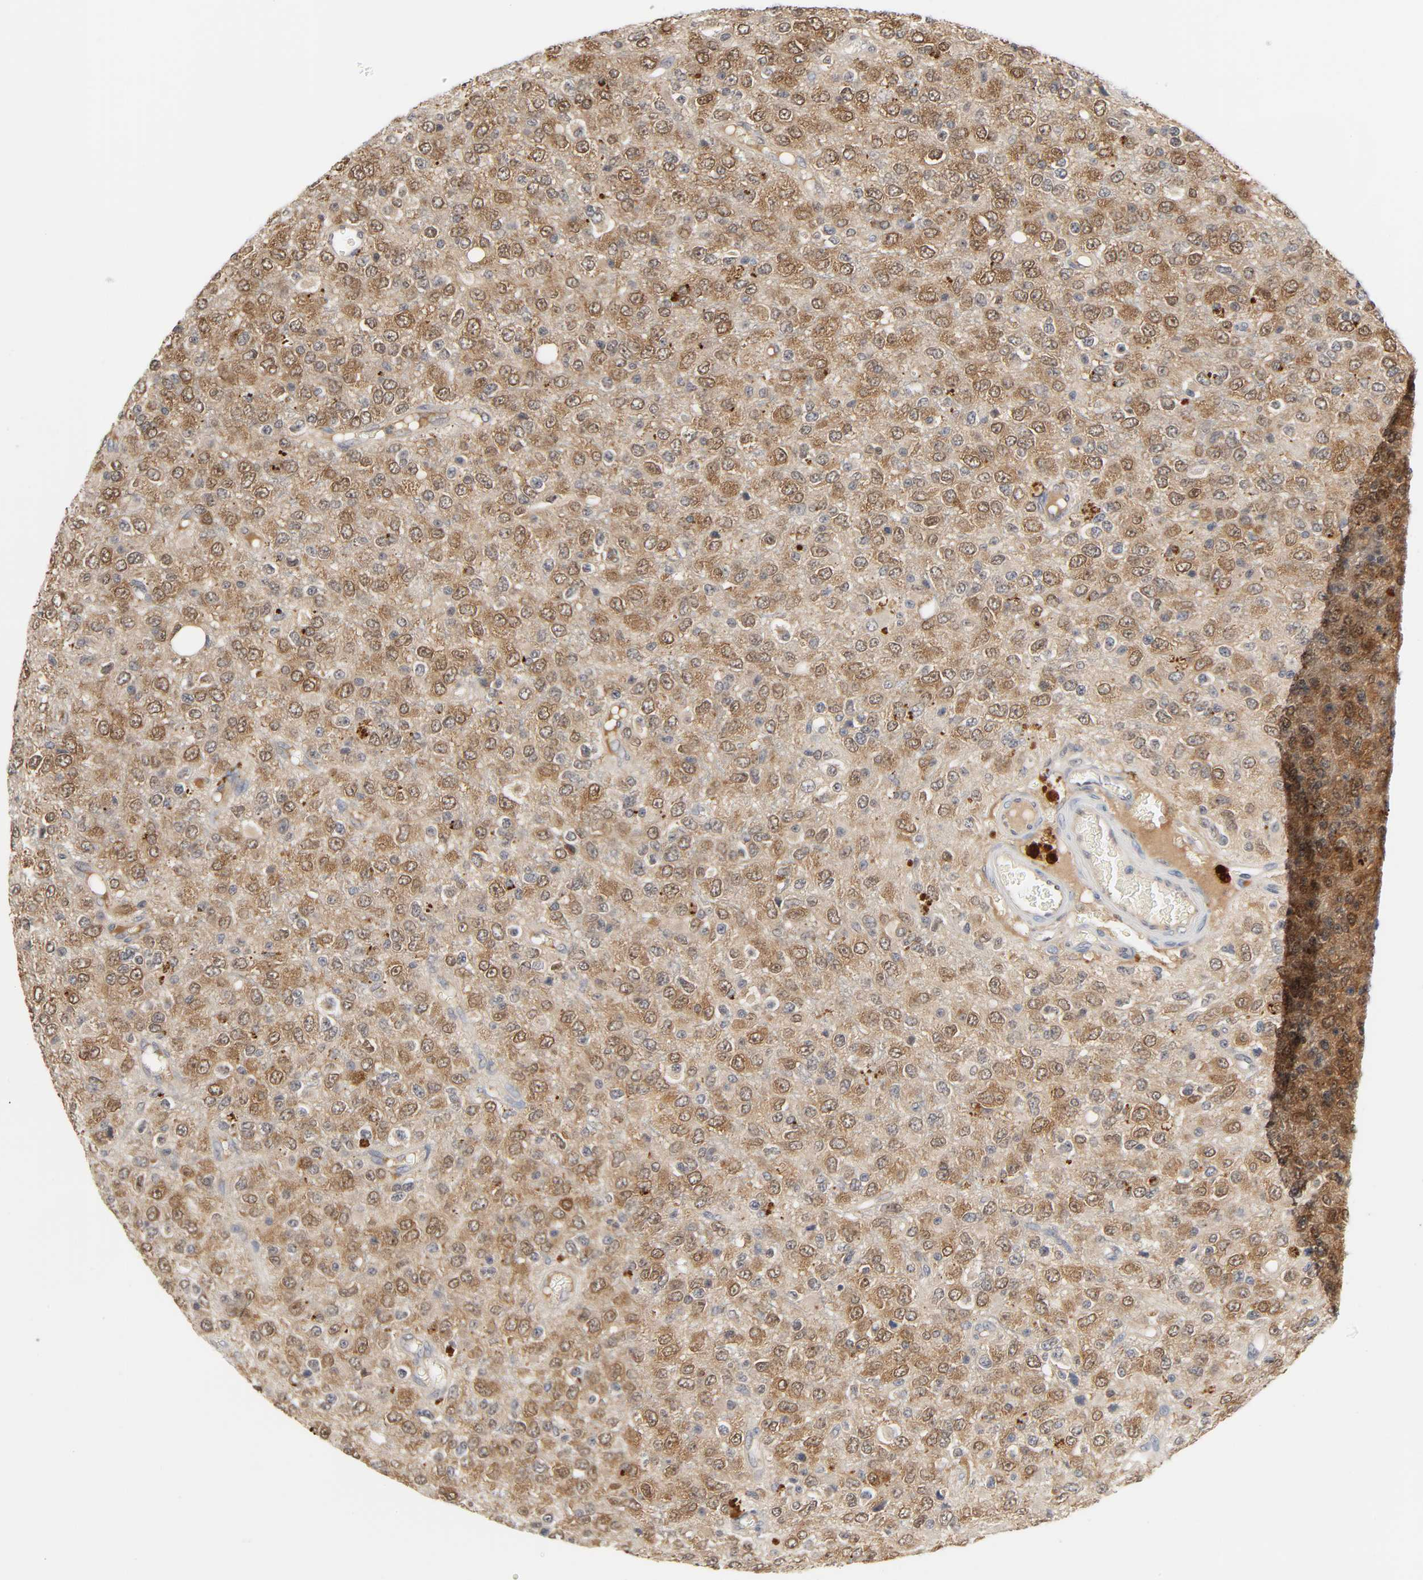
{"staining": {"intensity": "moderate", "quantity": "25%-75%", "location": "cytoplasmic/membranous,nuclear"}, "tissue": "glioma", "cell_type": "Tumor cells", "image_type": "cancer", "snomed": [{"axis": "morphology", "description": "Glioma, malignant, High grade"}, {"axis": "topography", "description": "pancreas cauda"}], "caption": "Immunohistochemistry of malignant glioma (high-grade) exhibits medium levels of moderate cytoplasmic/membranous and nuclear positivity in about 25%-75% of tumor cells.", "gene": "MIF", "patient": {"sex": "male", "age": 60}}